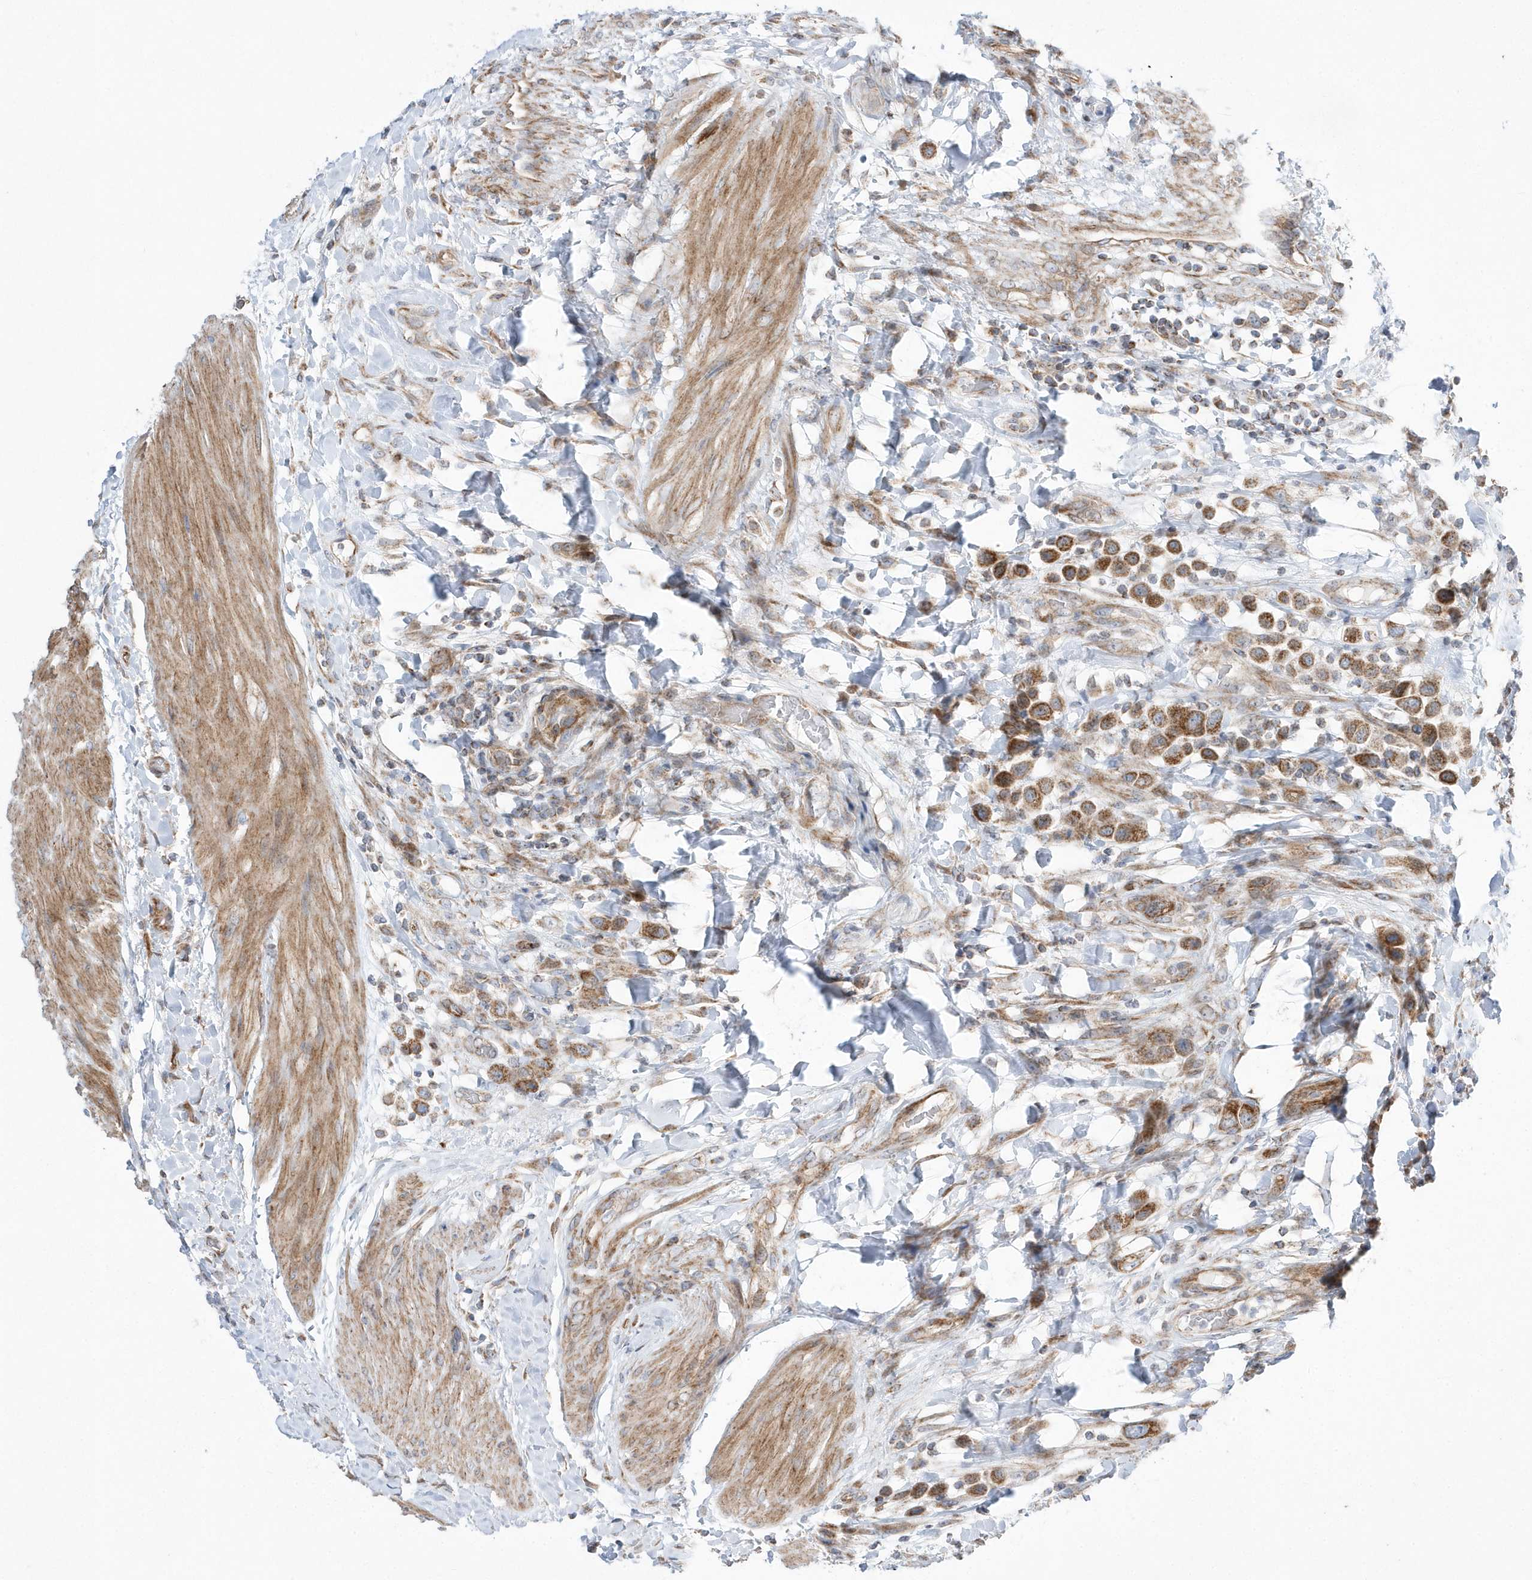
{"staining": {"intensity": "moderate", "quantity": ">75%", "location": "cytoplasmic/membranous"}, "tissue": "urothelial cancer", "cell_type": "Tumor cells", "image_type": "cancer", "snomed": [{"axis": "morphology", "description": "Urothelial carcinoma, High grade"}, {"axis": "topography", "description": "Urinary bladder"}], "caption": "A photomicrograph showing moderate cytoplasmic/membranous staining in about >75% of tumor cells in urothelial cancer, as visualized by brown immunohistochemical staining.", "gene": "OPA1", "patient": {"sex": "male", "age": 50}}